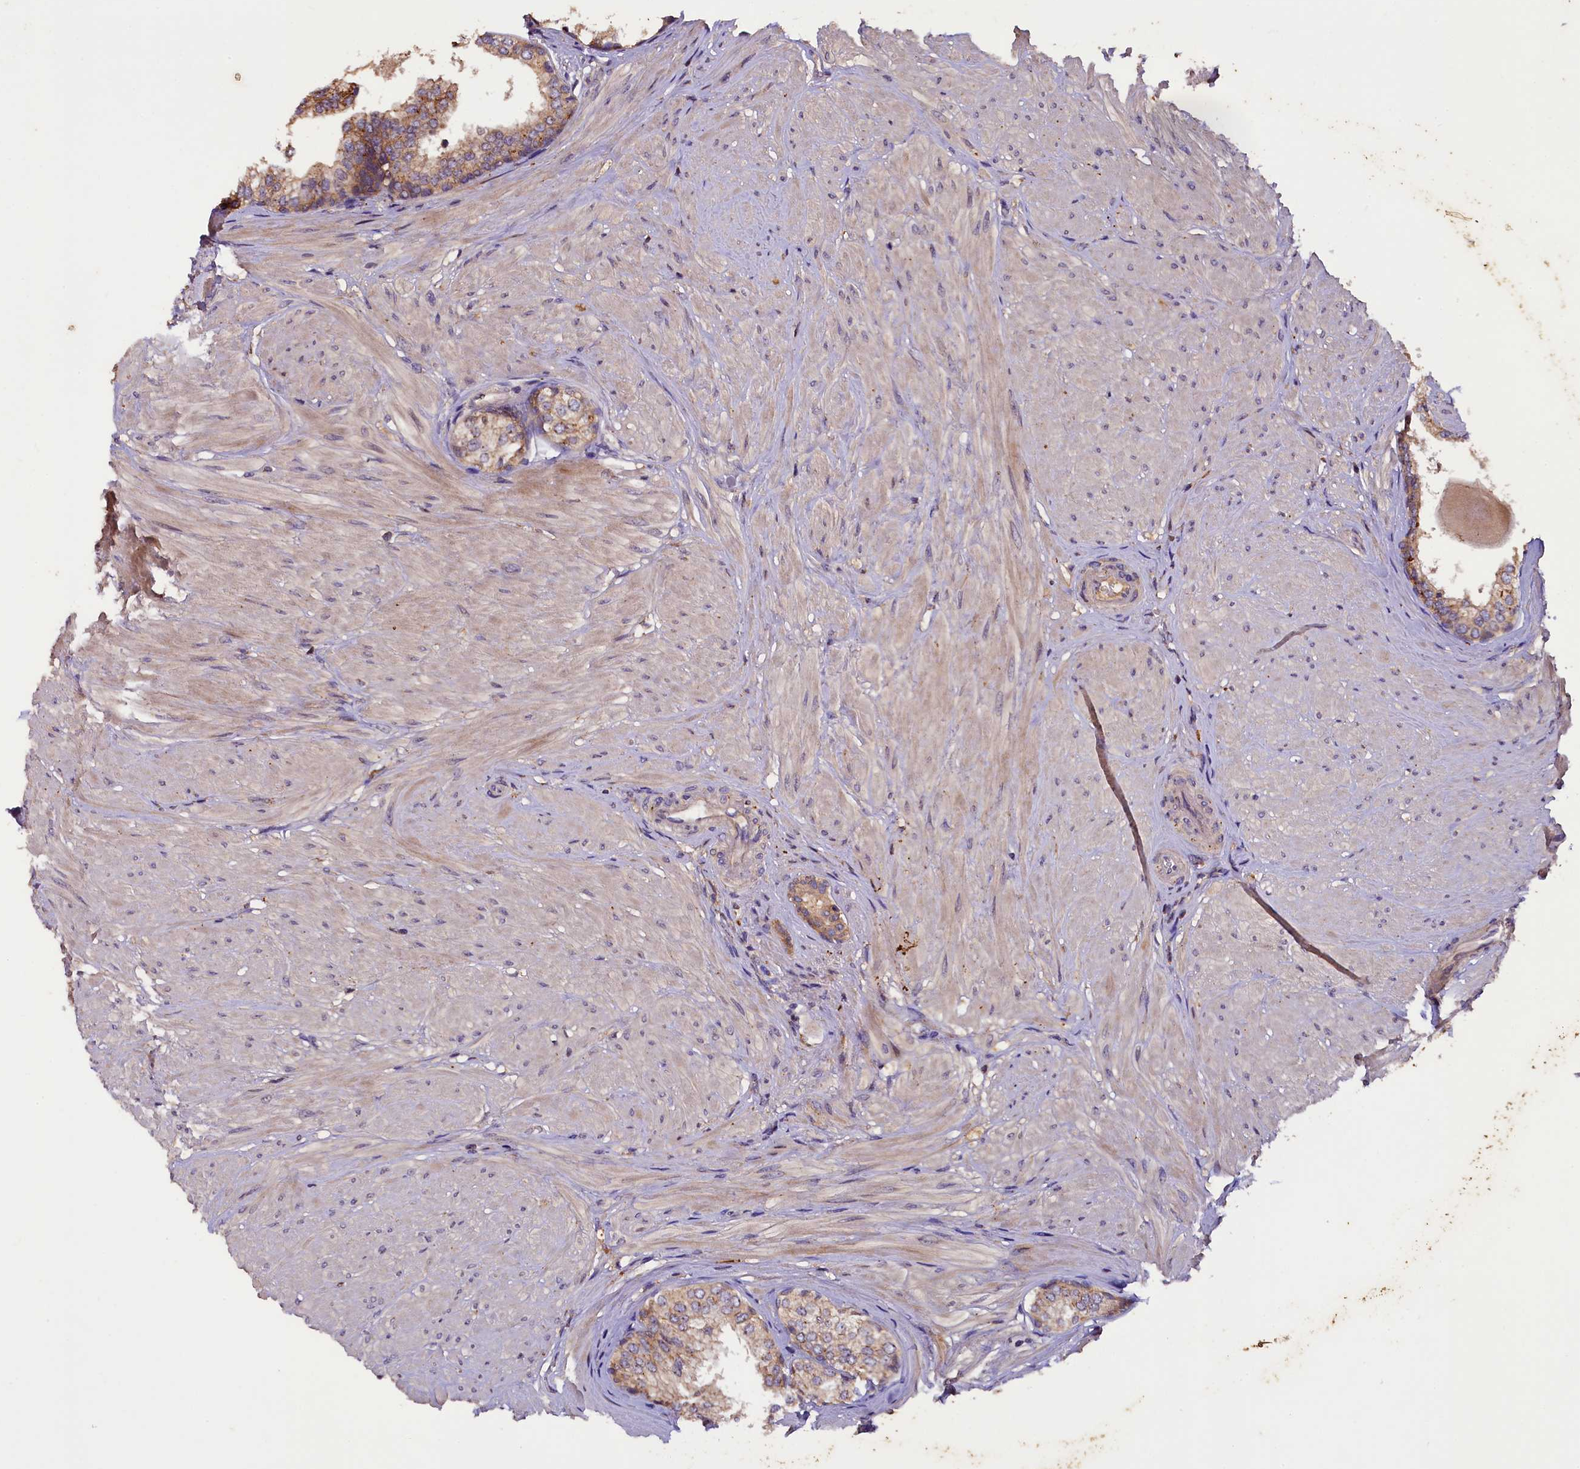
{"staining": {"intensity": "moderate", "quantity": "25%-75%", "location": "cytoplasmic/membranous"}, "tissue": "prostate", "cell_type": "Glandular cells", "image_type": "normal", "snomed": [{"axis": "morphology", "description": "Normal tissue, NOS"}, {"axis": "topography", "description": "Prostate"}], "caption": "Immunohistochemical staining of unremarkable human prostate reveals medium levels of moderate cytoplasmic/membranous positivity in about 25%-75% of glandular cells.", "gene": "PLXNB1", "patient": {"sex": "male", "age": 48}}